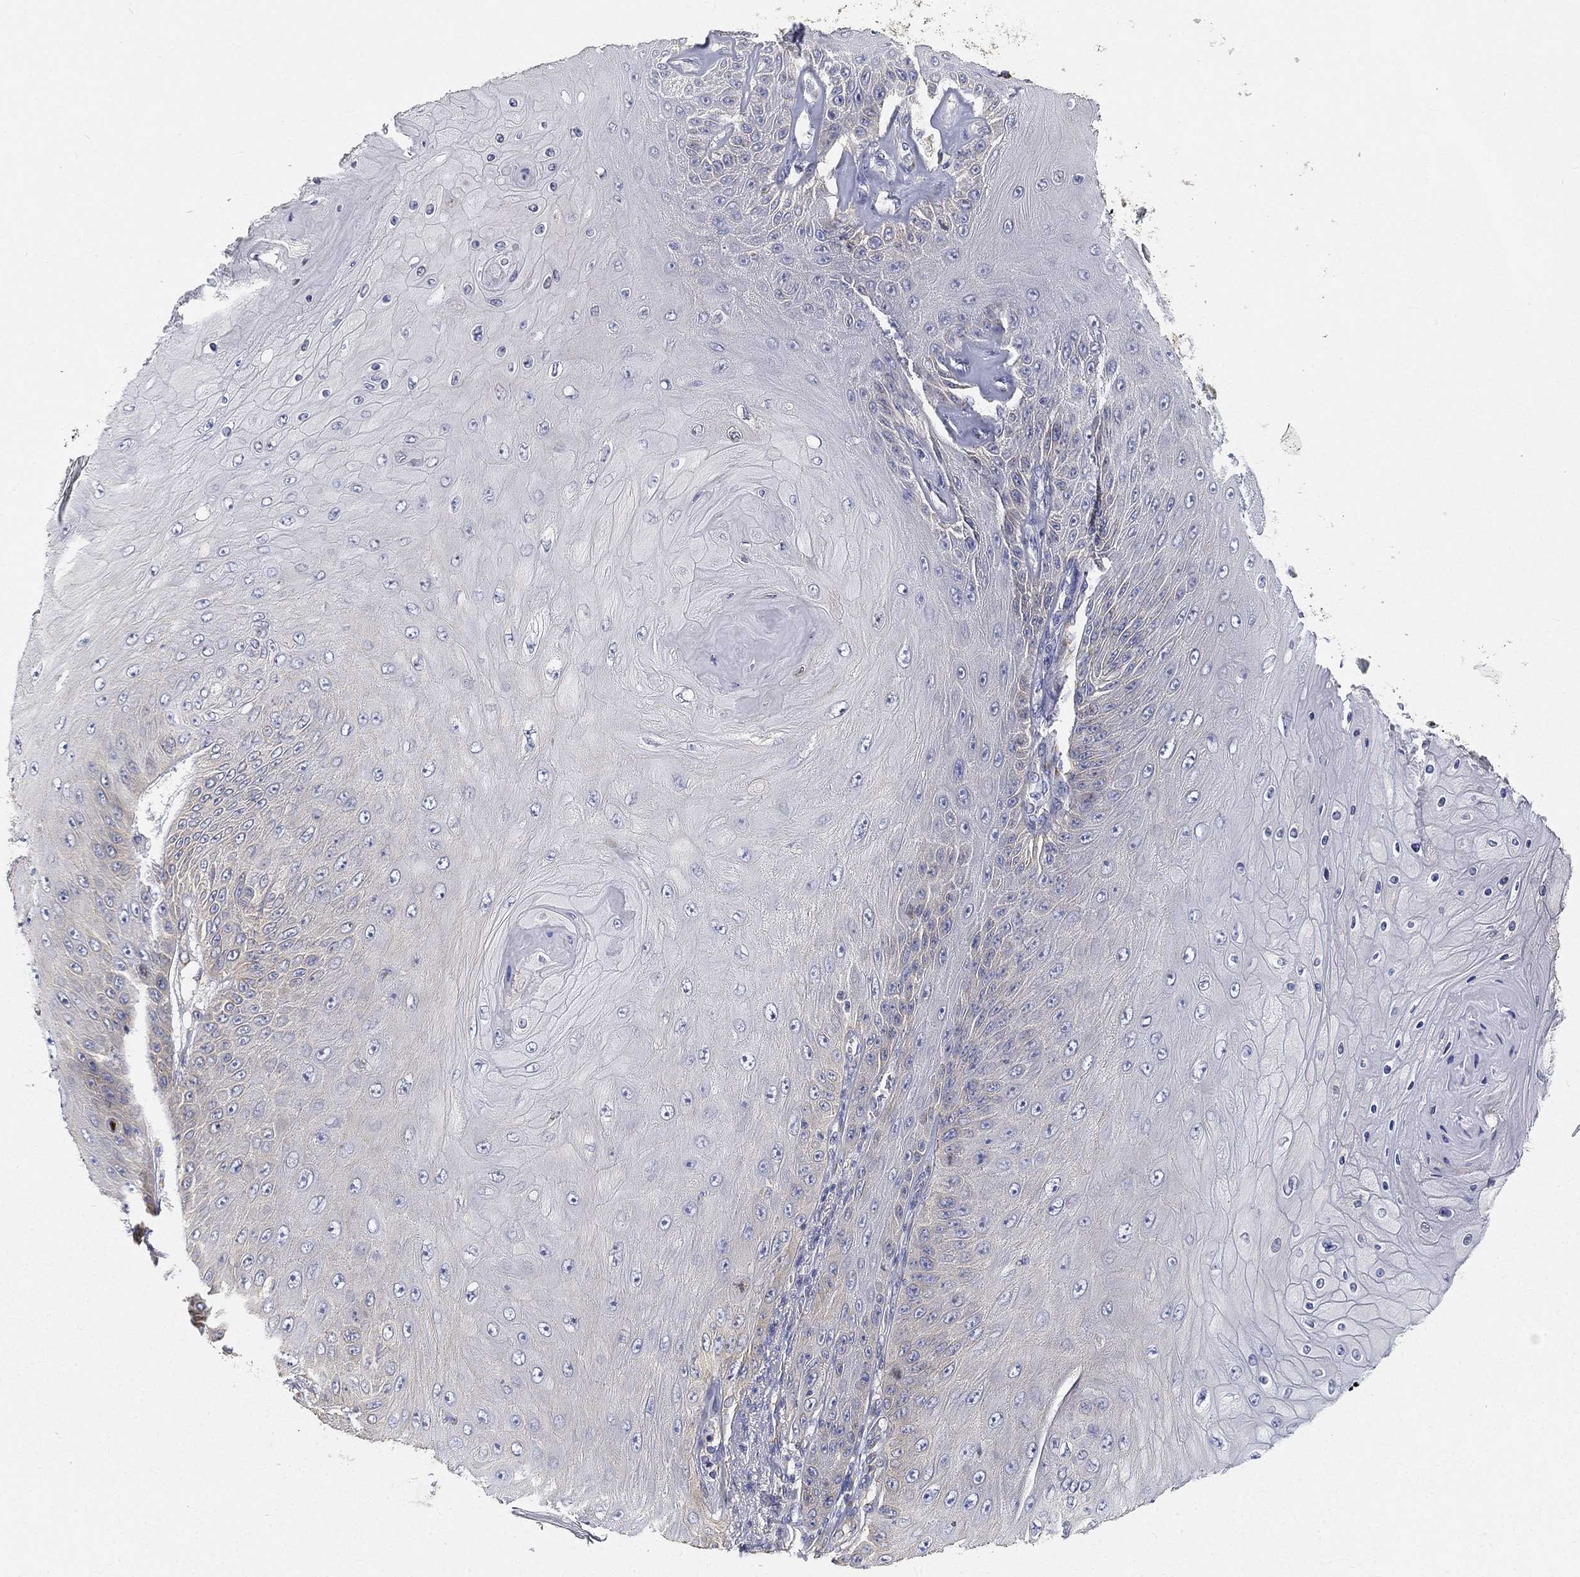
{"staining": {"intensity": "strong", "quantity": "25%-75%", "location": "cytoplasmic/membranous"}, "tissue": "skin cancer", "cell_type": "Tumor cells", "image_type": "cancer", "snomed": [{"axis": "morphology", "description": "Squamous cell carcinoma, NOS"}, {"axis": "topography", "description": "Skin"}], "caption": "Protein staining displays strong cytoplasmic/membranous positivity in approximately 25%-75% of tumor cells in squamous cell carcinoma (skin).", "gene": "TMEM25", "patient": {"sex": "male", "age": 62}}